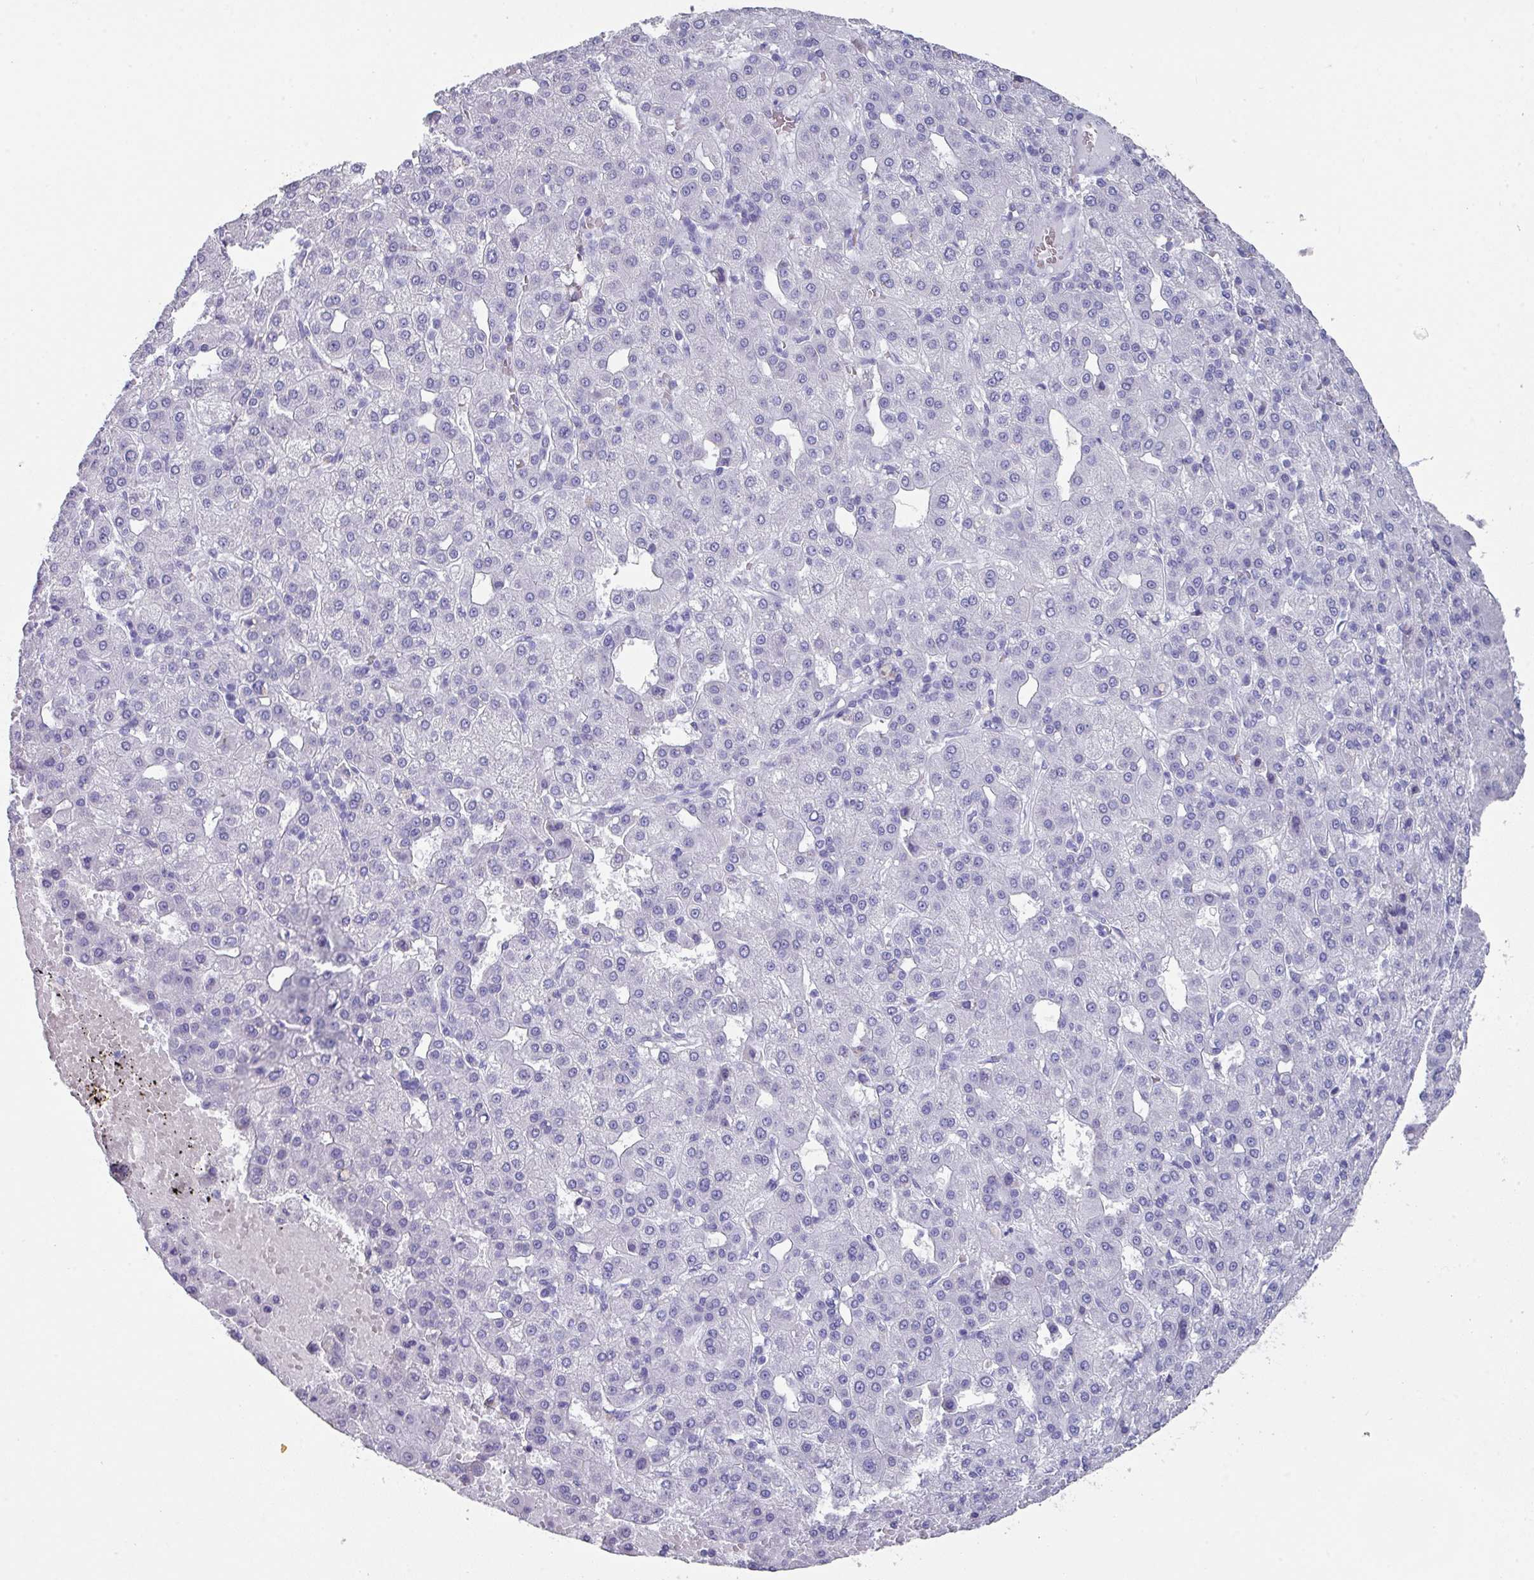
{"staining": {"intensity": "negative", "quantity": "none", "location": "none"}, "tissue": "liver cancer", "cell_type": "Tumor cells", "image_type": "cancer", "snomed": [{"axis": "morphology", "description": "Carcinoma, Hepatocellular, NOS"}, {"axis": "topography", "description": "Liver"}], "caption": "This image is of liver cancer stained with immunohistochemistry (IHC) to label a protein in brown with the nuclei are counter-stained blue. There is no positivity in tumor cells.", "gene": "PEX10", "patient": {"sex": "male", "age": 65}}